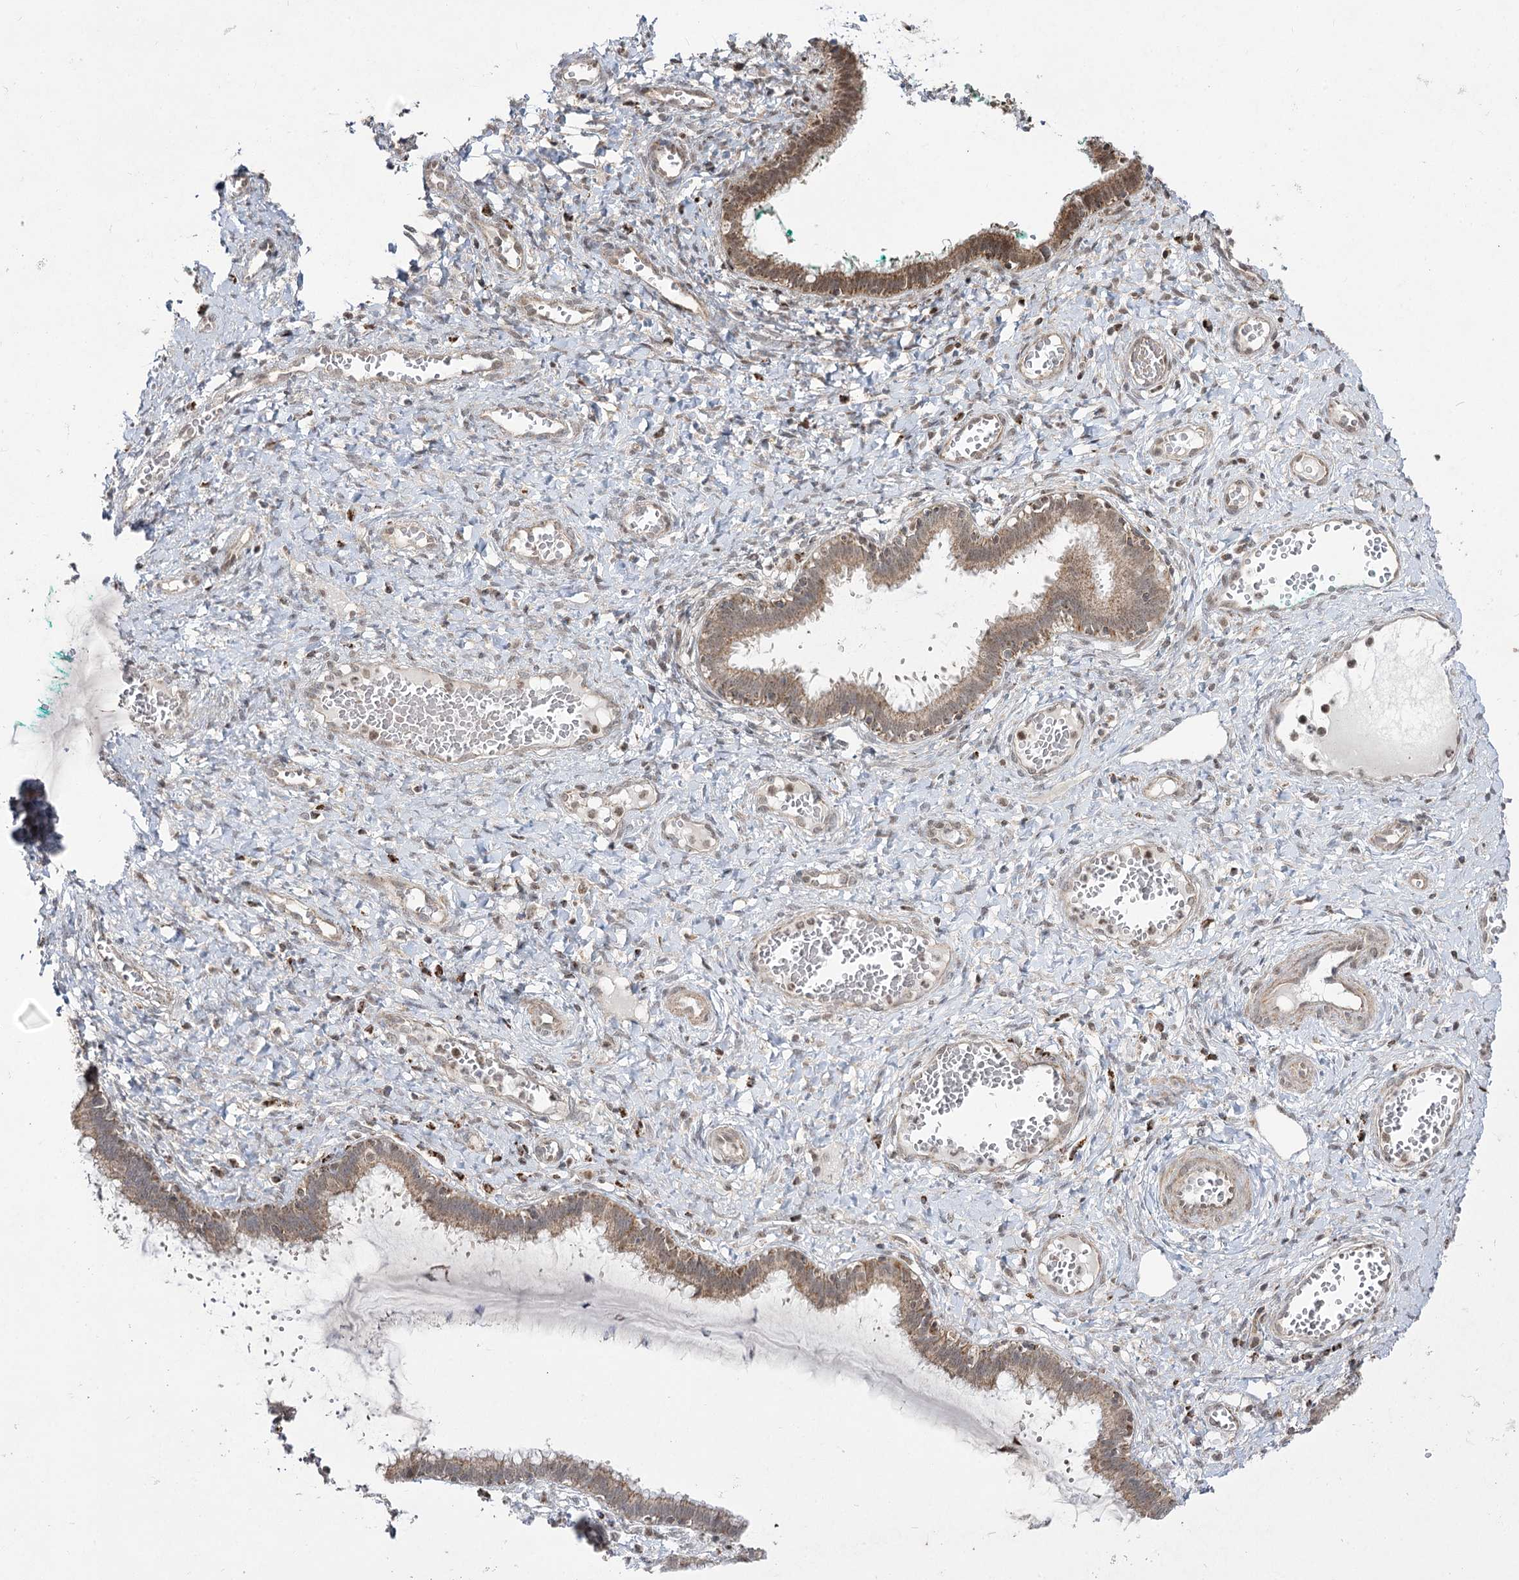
{"staining": {"intensity": "moderate", "quantity": "25%-75%", "location": "cytoplasmic/membranous"}, "tissue": "cervix", "cell_type": "Glandular cells", "image_type": "normal", "snomed": [{"axis": "morphology", "description": "Normal tissue, NOS"}, {"axis": "morphology", "description": "Adenocarcinoma, NOS"}, {"axis": "topography", "description": "Cervix"}], "caption": "IHC micrograph of benign cervix stained for a protein (brown), which demonstrates medium levels of moderate cytoplasmic/membranous positivity in about 25%-75% of glandular cells.", "gene": "SLC4A1AP", "patient": {"sex": "female", "age": 29}}